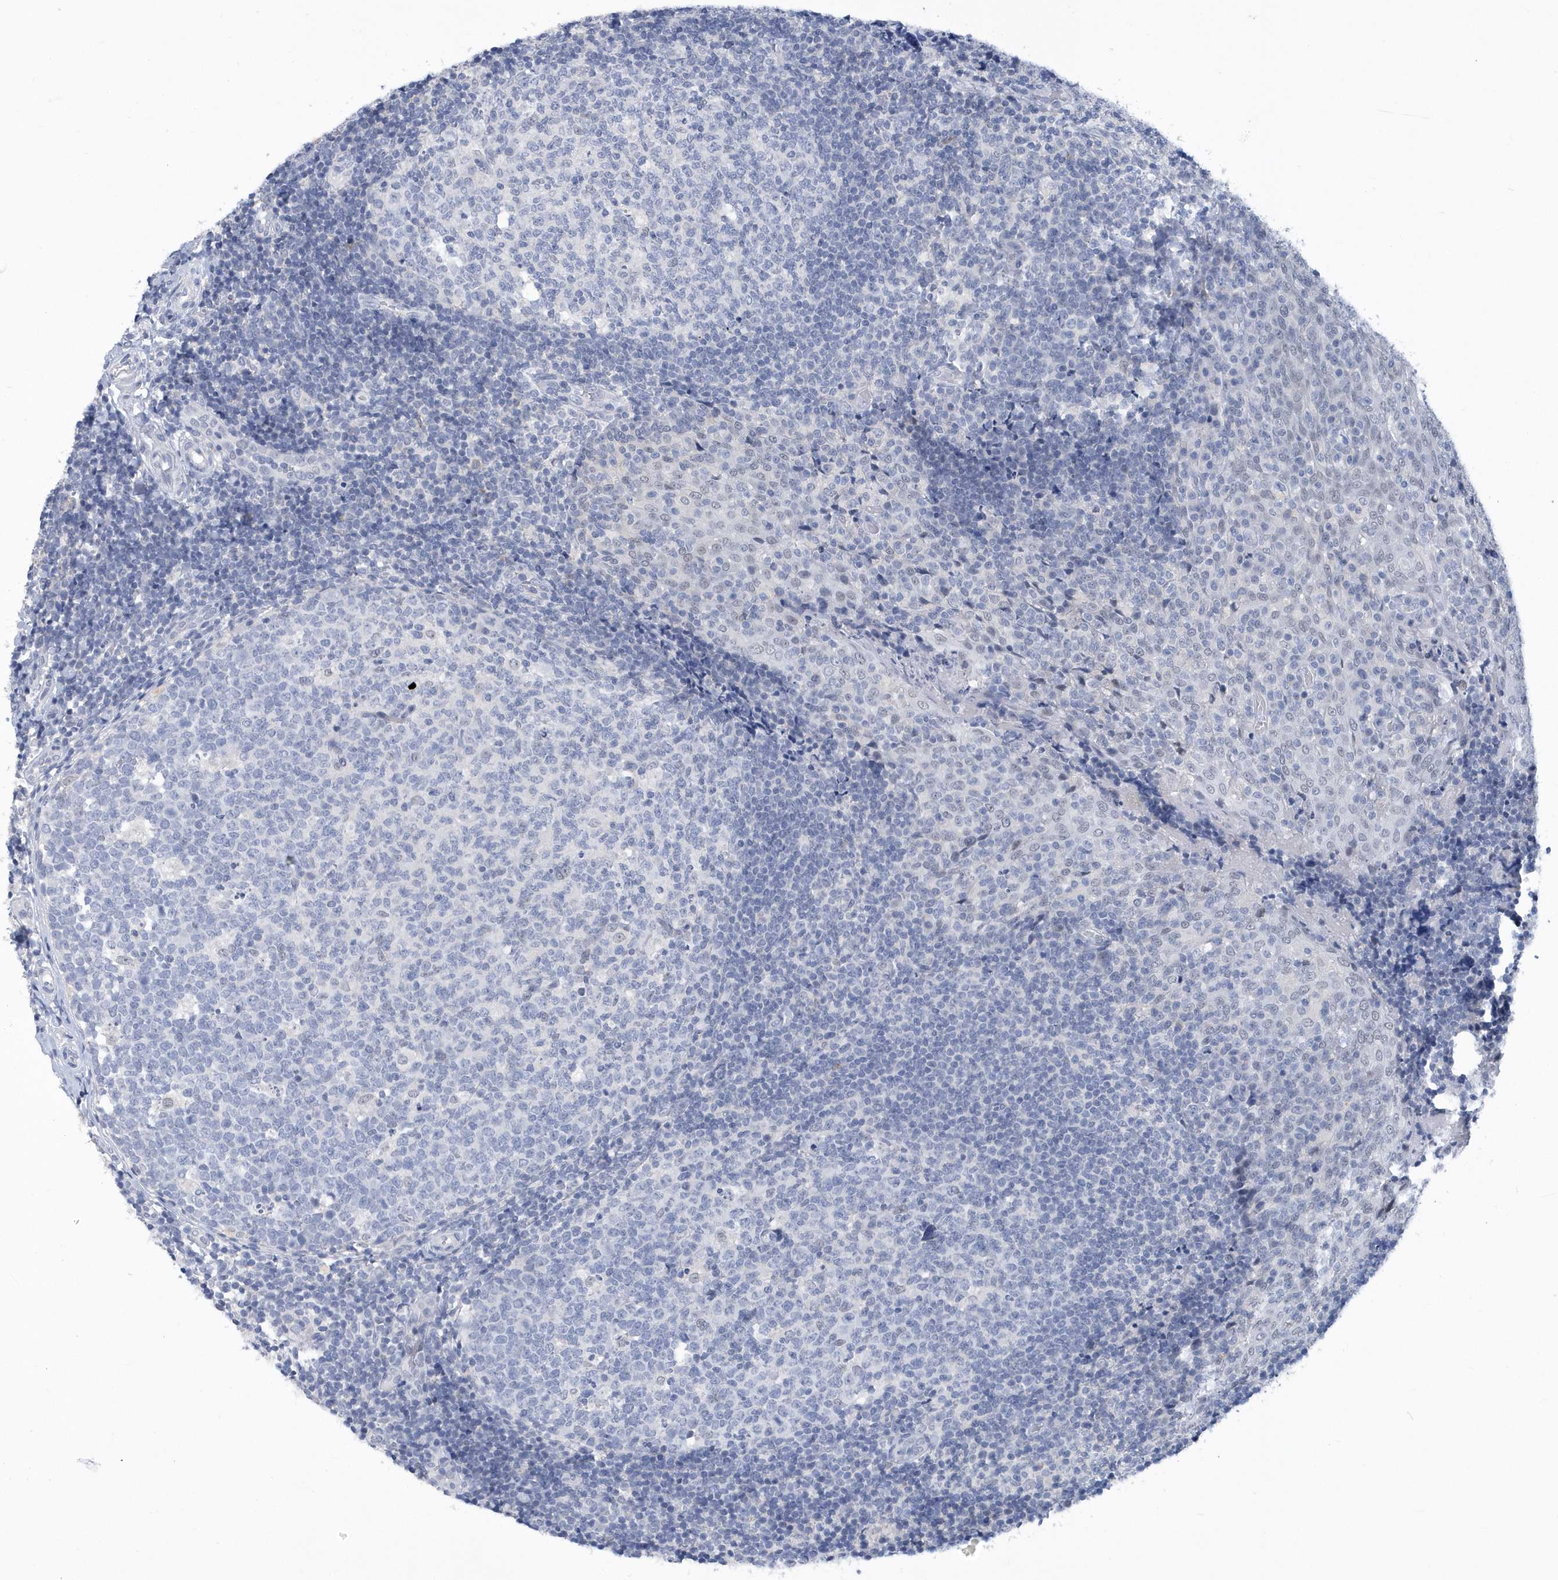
{"staining": {"intensity": "negative", "quantity": "none", "location": "none"}, "tissue": "tonsil", "cell_type": "Germinal center cells", "image_type": "normal", "snomed": [{"axis": "morphology", "description": "Normal tissue, NOS"}, {"axis": "topography", "description": "Tonsil"}], "caption": "This micrograph is of normal tonsil stained with immunohistochemistry to label a protein in brown with the nuclei are counter-stained blue. There is no staining in germinal center cells. (Stains: DAB (3,3'-diaminobenzidine) IHC with hematoxylin counter stain, Microscopy: brightfield microscopy at high magnification).", "gene": "SRGAP3", "patient": {"sex": "female", "age": 19}}